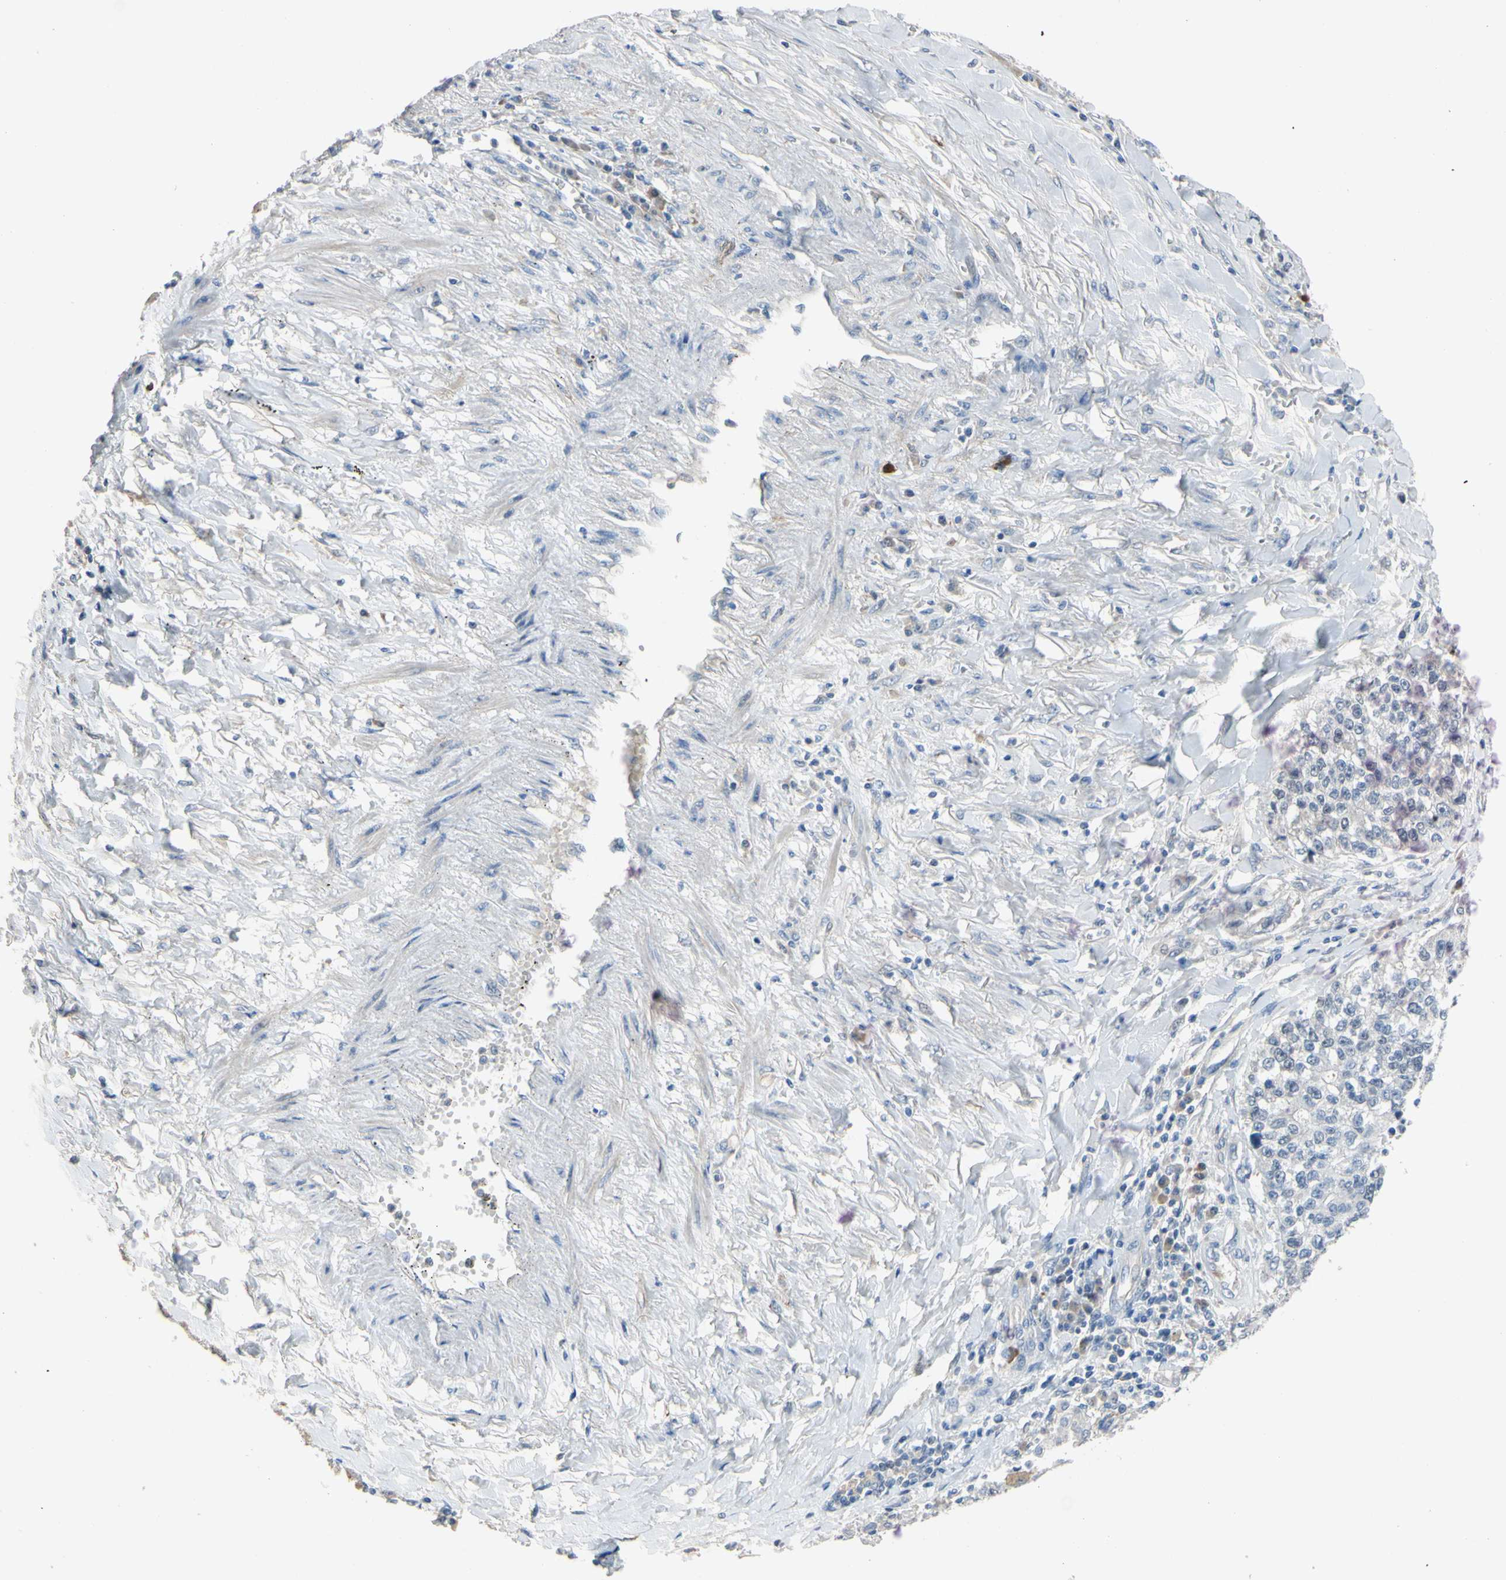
{"staining": {"intensity": "negative", "quantity": "none", "location": "none"}, "tissue": "lung cancer", "cell_type": "Tumor cells", "image_type": "cancer", "snomed": [{"axis": "morphology", "description": "Adenocarcinoma, NOS"}, {"axis": "topography", "description": "Lung"}], "caption": "Lung cancer (adenocarcinoma) was stained to show a protein in brown. There is no significant staining in tumor cells.", "gene": "LHX9", "patient": {"sex": "male", "age": 49}}